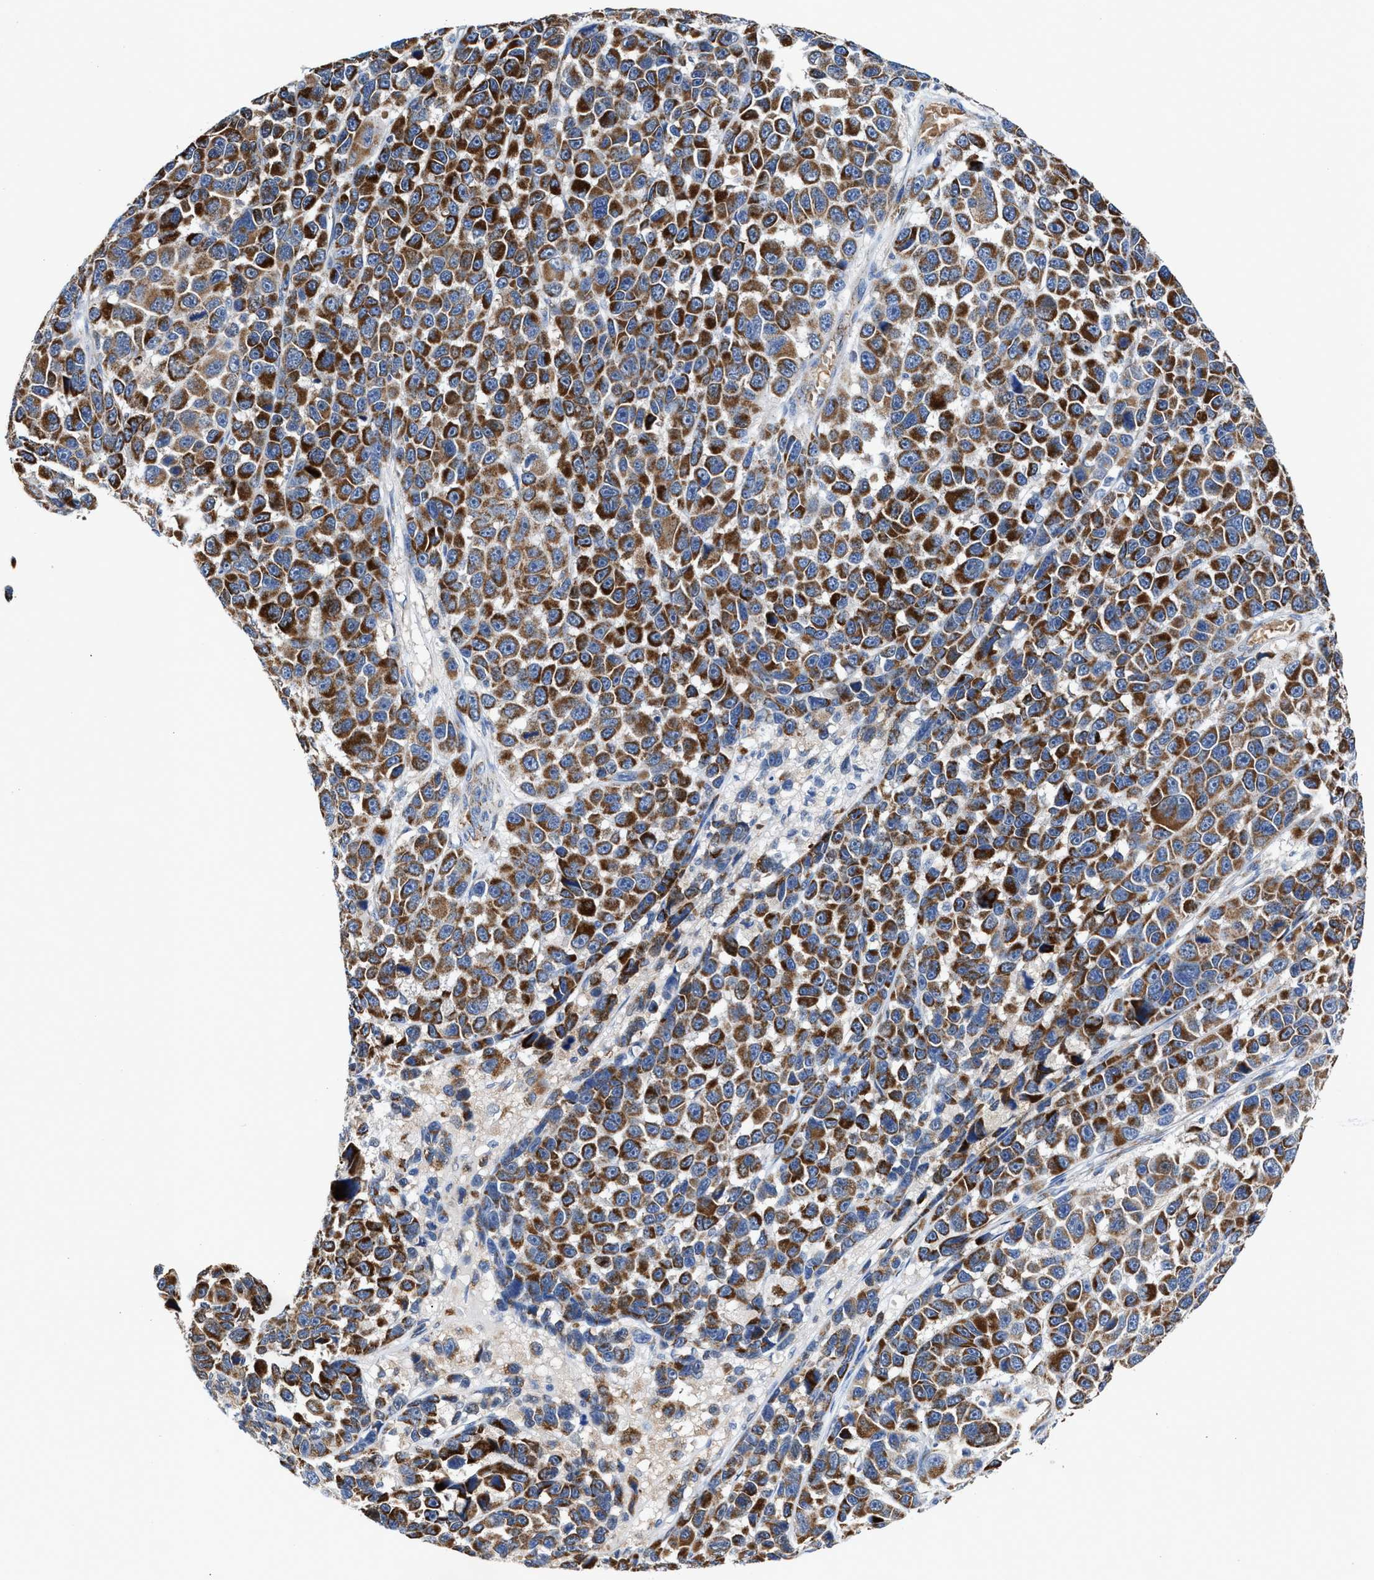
{"staining": {"intensity": "moderate", "quantity": ">75%", "location": "cytoplasmic/membranous"}, "tissue": "melanoma", "cell_type": "Tumor cells", "image_type": "cancer", "snomed": [{"axis": "morphology", "description": "Malignant melanoma, NOS"}, {"axis": "topography", "description": "Skin"}], "caption": "Protein expression analysis of human melanoma reveals moderate cytoplasmic/membranous expression in about >75% of tumor cells.", "gene": "MECR", "patient": {"sex": "male", "age": 53}}